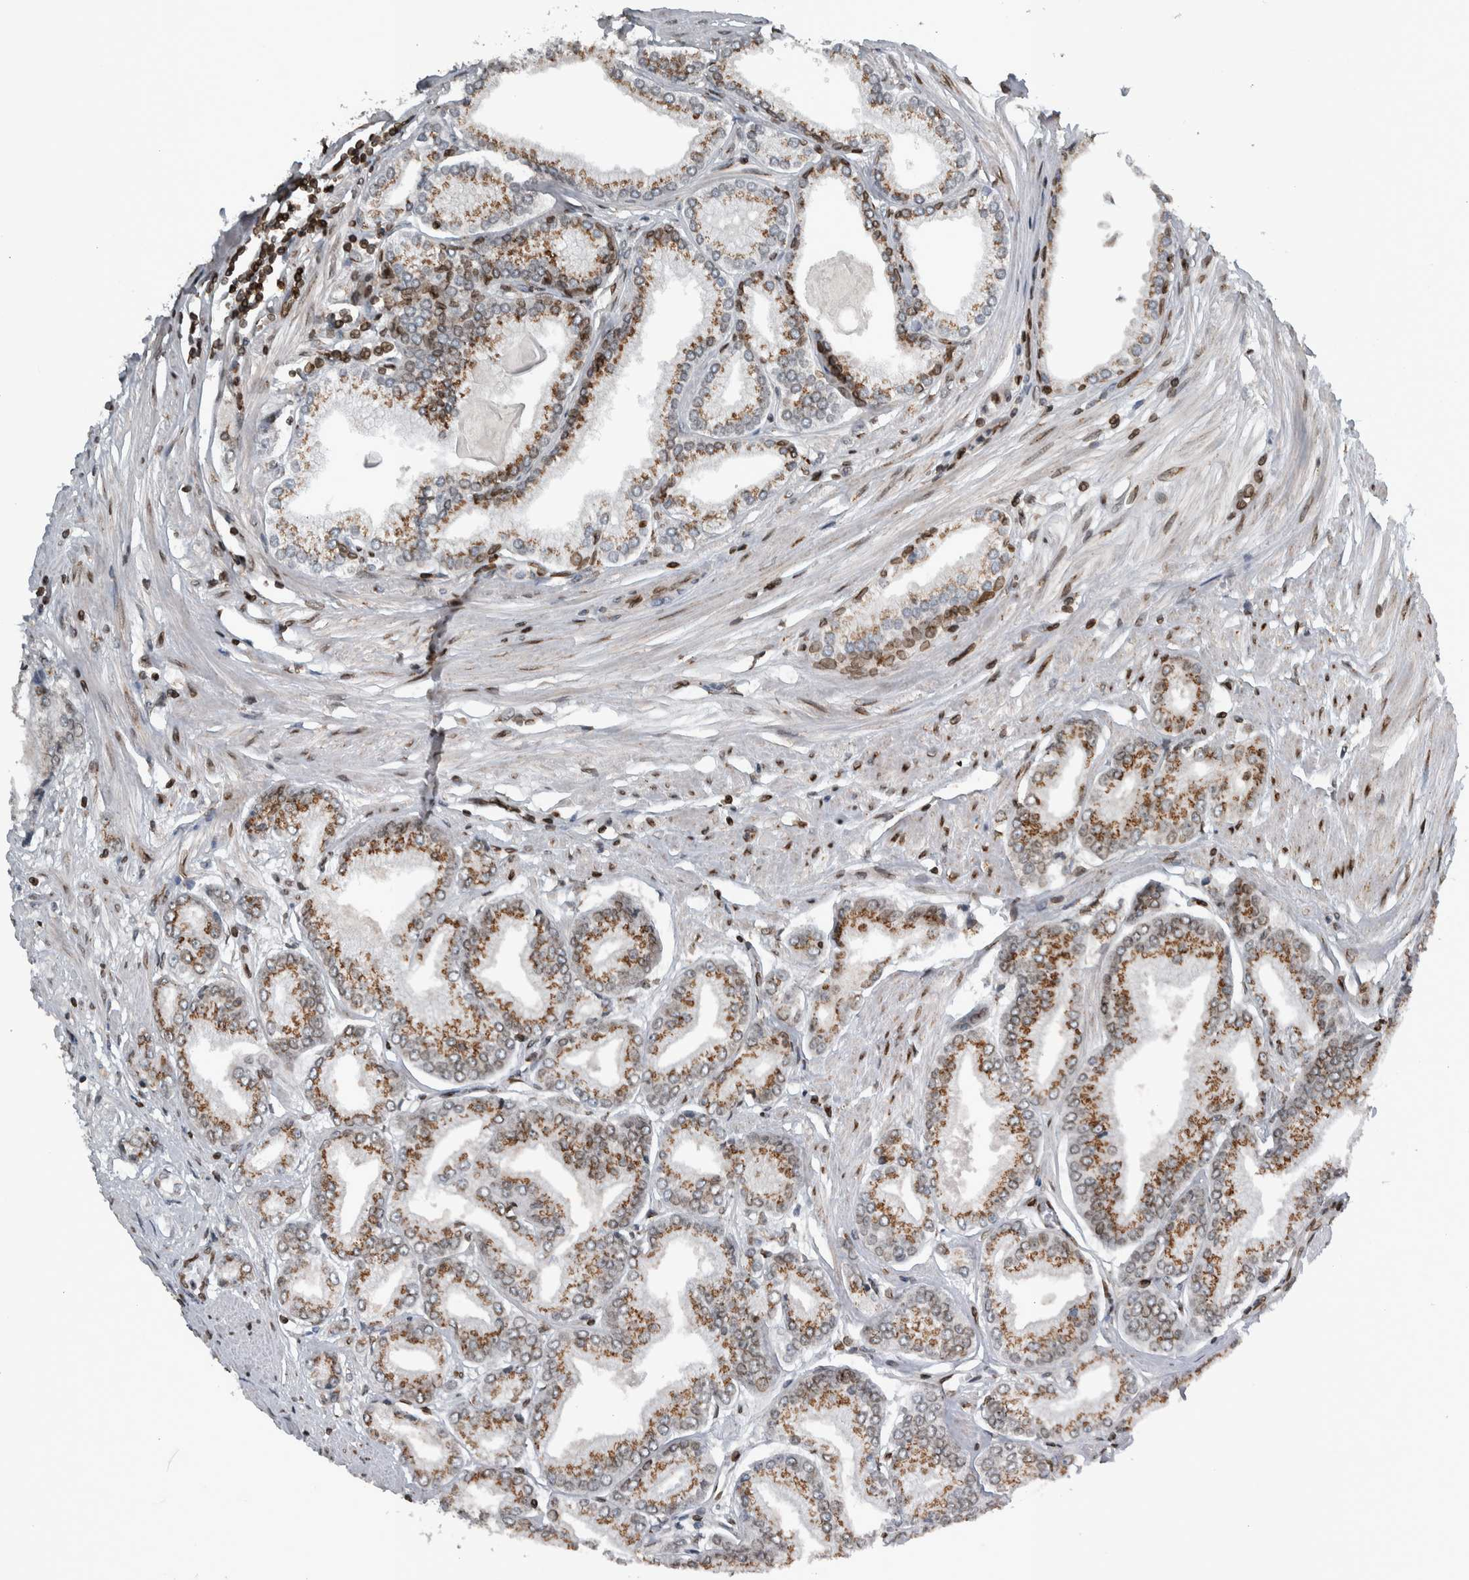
{"staining": {"intensity": "moderate", "quantity": "25%-75%", "location": "cytoplasmic/membranous"}, "tissue": "prostate cancer", "cell_type": "Tumor cells", "image_type": "cancer", "snomed": [{"axis": "morphology", "description": "Adenocarcinoma, Low grade"}, {"axis": "topography", "description": "Prostate"}], "caption": "An immunohistochemistry histopathology image of tumor tissue is shown. Protein staining in brown labels moderate cytoplasmic/membranous positivity in prostate low-grade adenocarcinoma within tumor cells.", "gene": "FAM135B", "patient": {"sex": "male", "age": 52}}